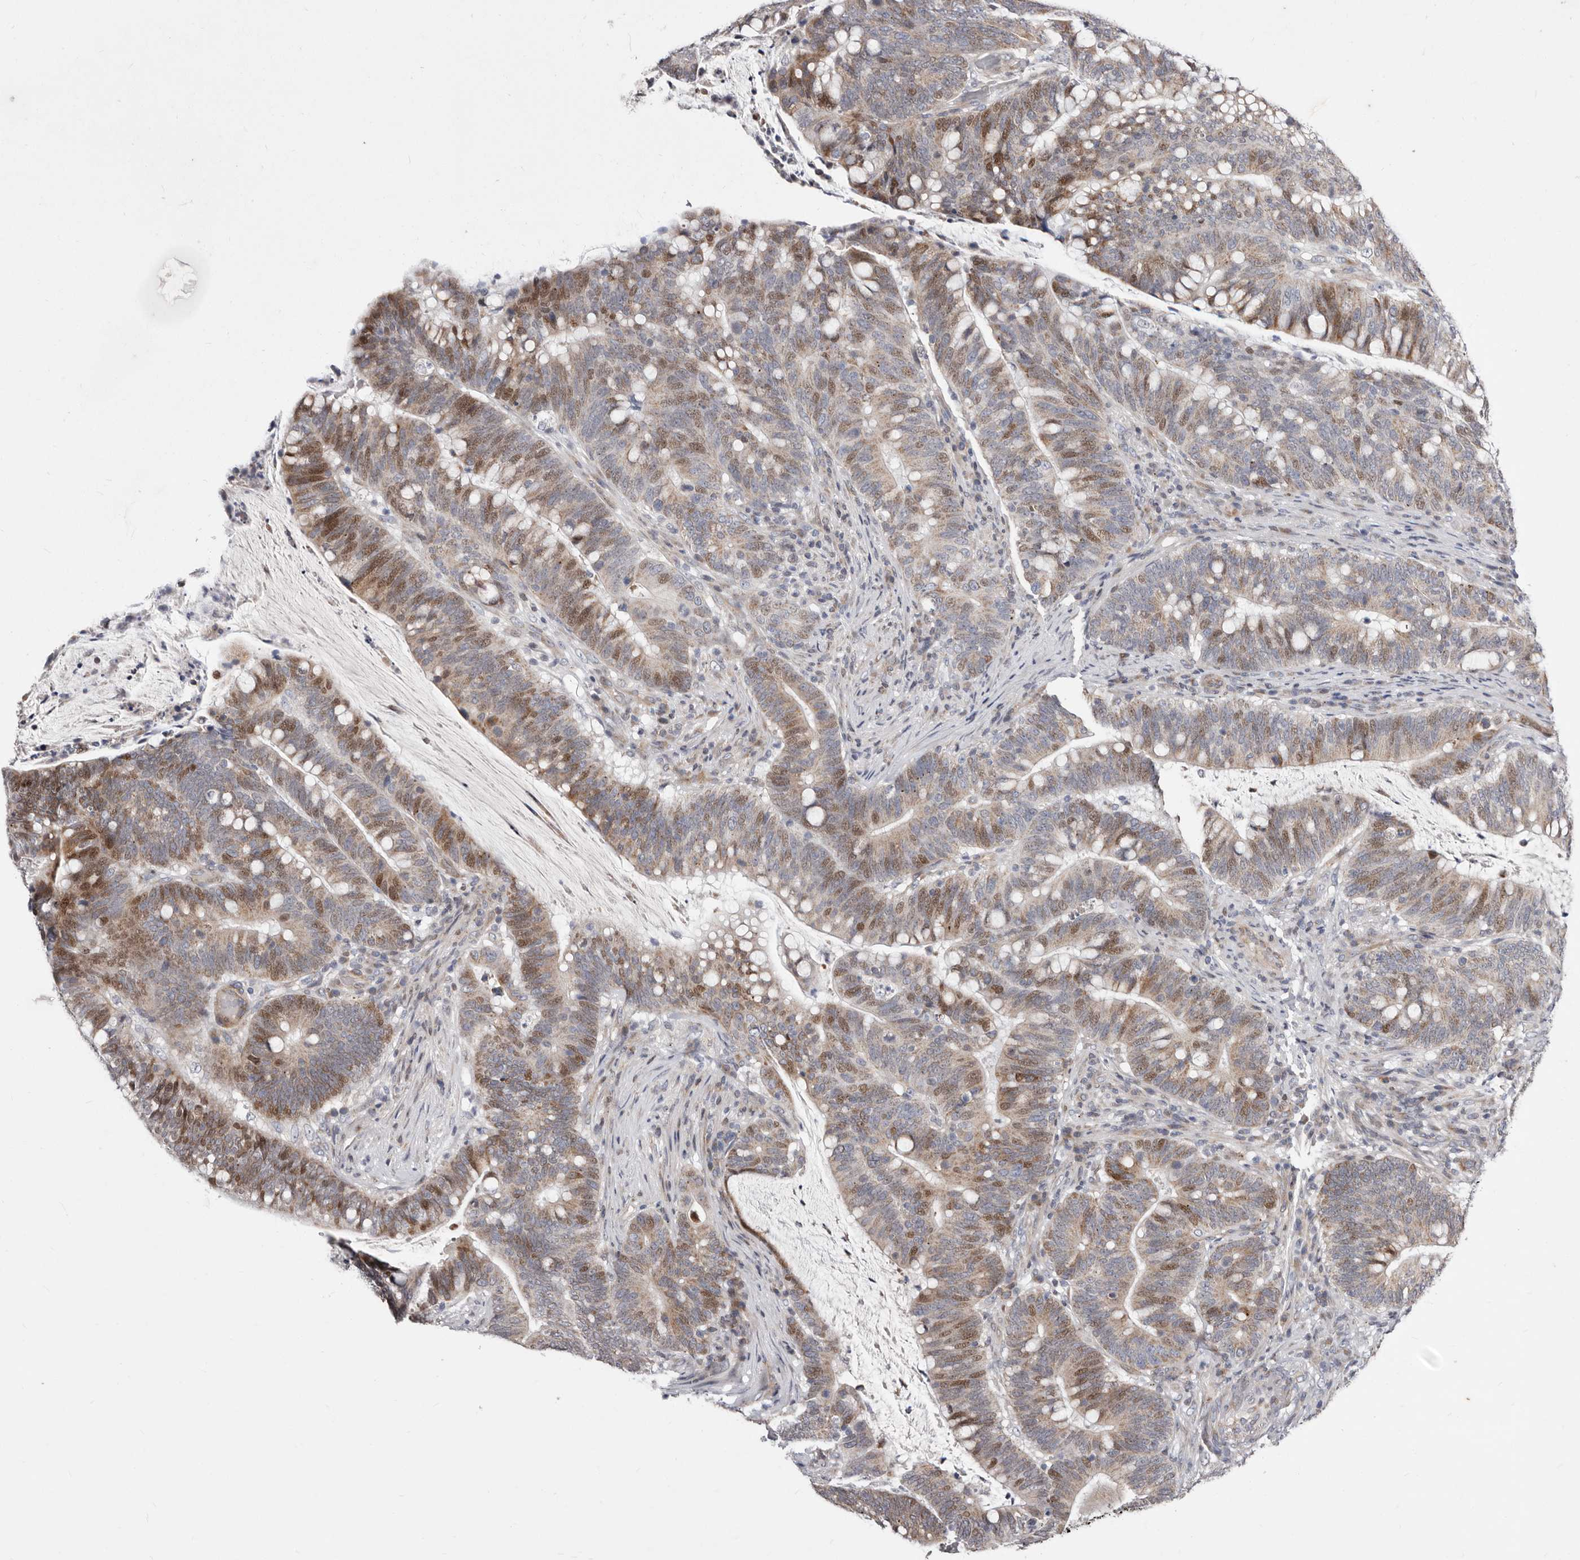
{"staining": {"intensity": "moderate", "quantity": "25%-75%", "location": "cytoplasmic/membranous,nuclear"}, "tissue": "colorectal cancer", "cell_type": "Tumor cells", "image_type": "cancer", "snomed": [{"axis": "morphology", "description": "Adenocarcinoma, NOS"}, {"axis": "topography", "description": "Colon"}], "caption": "Protein analysis of colorectal cancer tissue reveals moderate cytoplasmic/membranous and nuclear staining in approximately 25%-75% of tumor cells. (Brightfield microscopy of DAB IHC at high magnification).", "gene": "TIMM17B", "patient": {"sex": "female", "age": 66}}